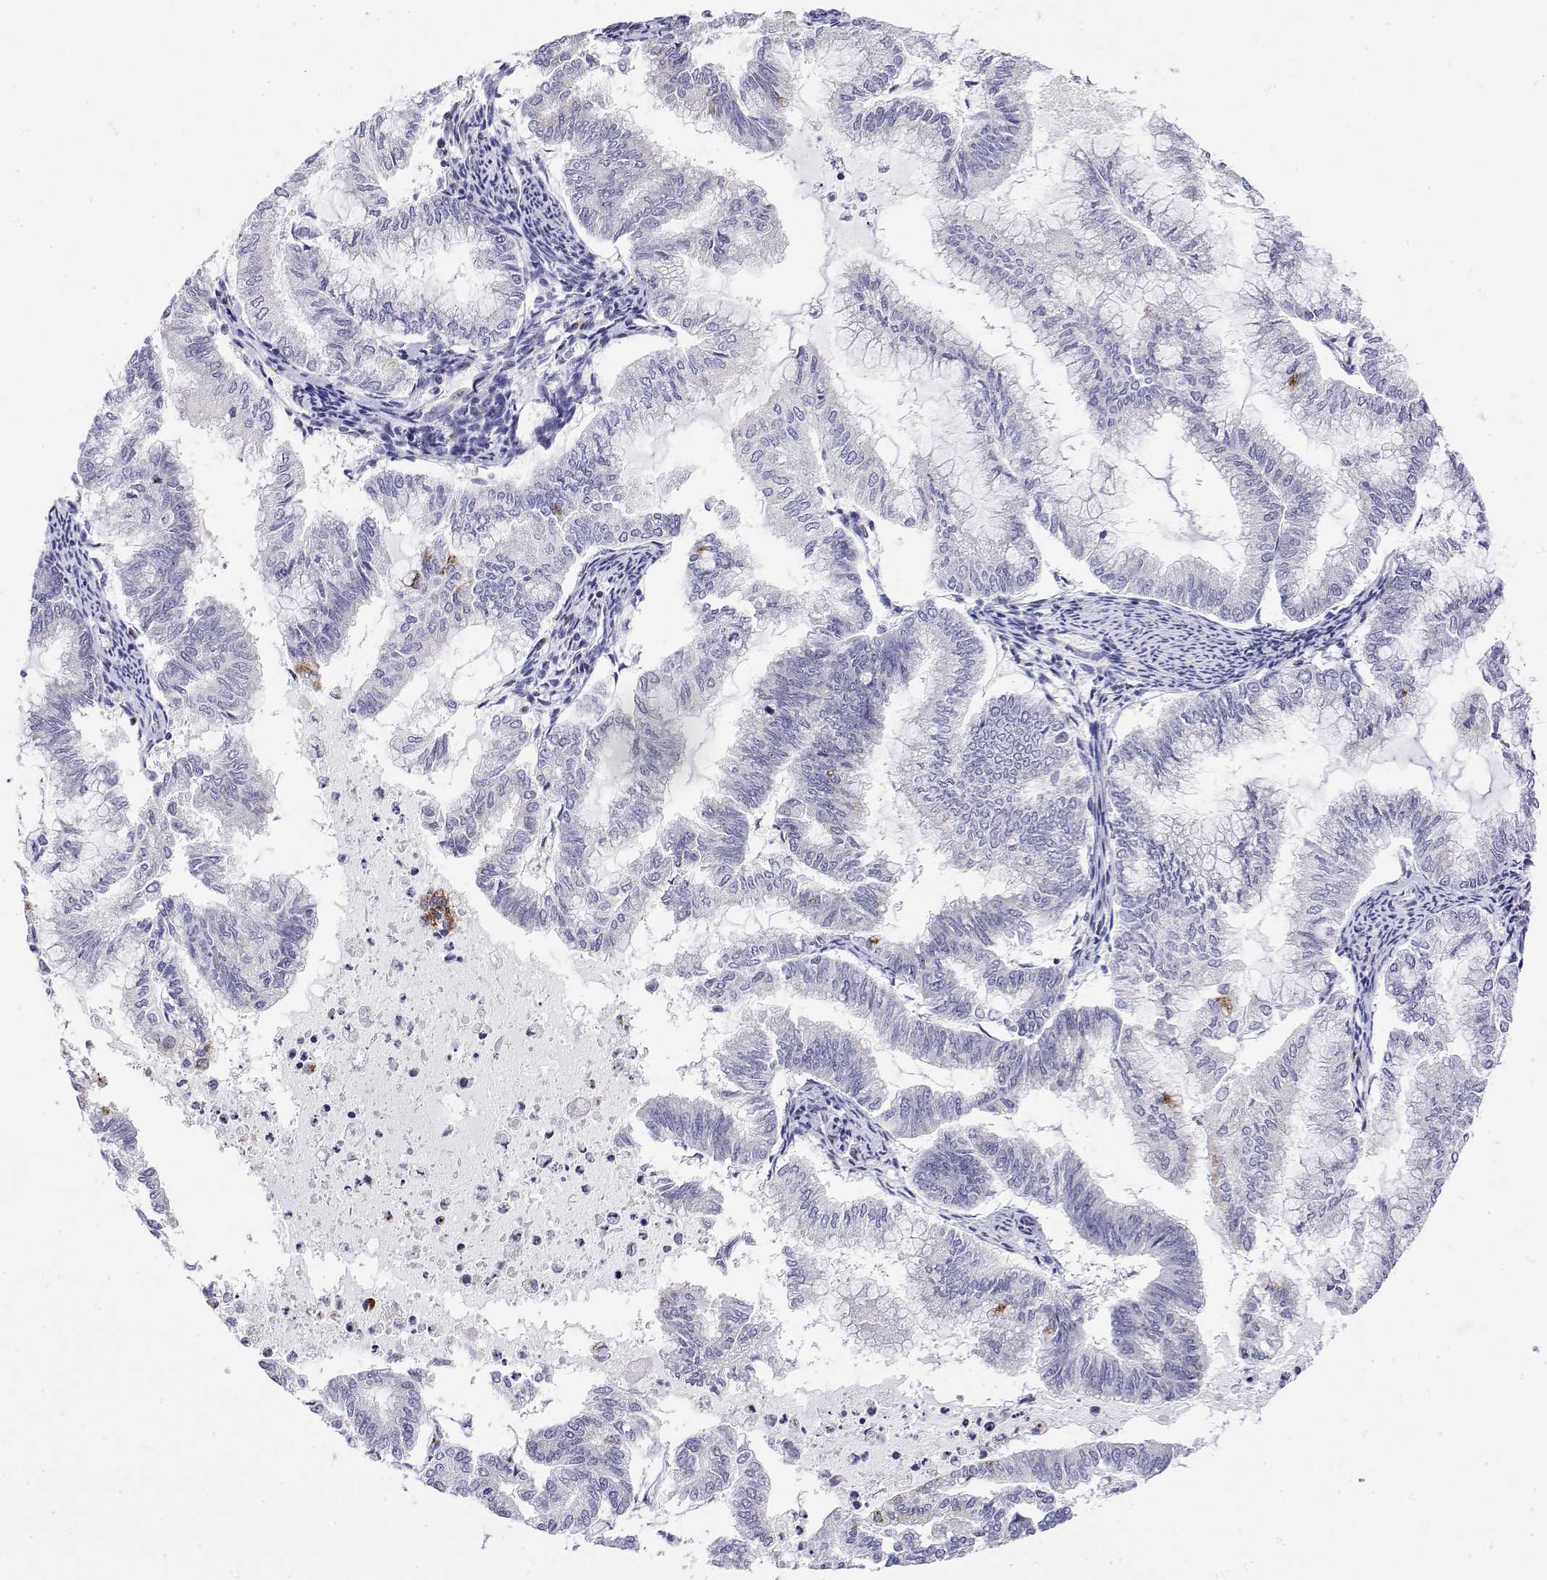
{"staining": {"intensity": "strong", "quantity": "<25%", "location": "cytoplasmic/membranous"}, "tissue": "endometrial cancer", "cell_type": "Tumor cells", "image_type": "cancer", "snomed": [{"axis": "morphology", "description": "Adenocarcinoma, NOS"}, {"axis": "topography", "description": "Endometrium"}], "caption": "Brown immunohistochemical staining in endometrial cancer (adenocarcinoma) reveals strong cytoplasmic/membranous staining in approximately <25% of tumor cells. (DAB (3,3'-diaminobenzidine) IHC, brown staining for protein, blue staining for nuclei).", "gene": "YIPF3", "patient": {"sex": "female", "age": 79}}